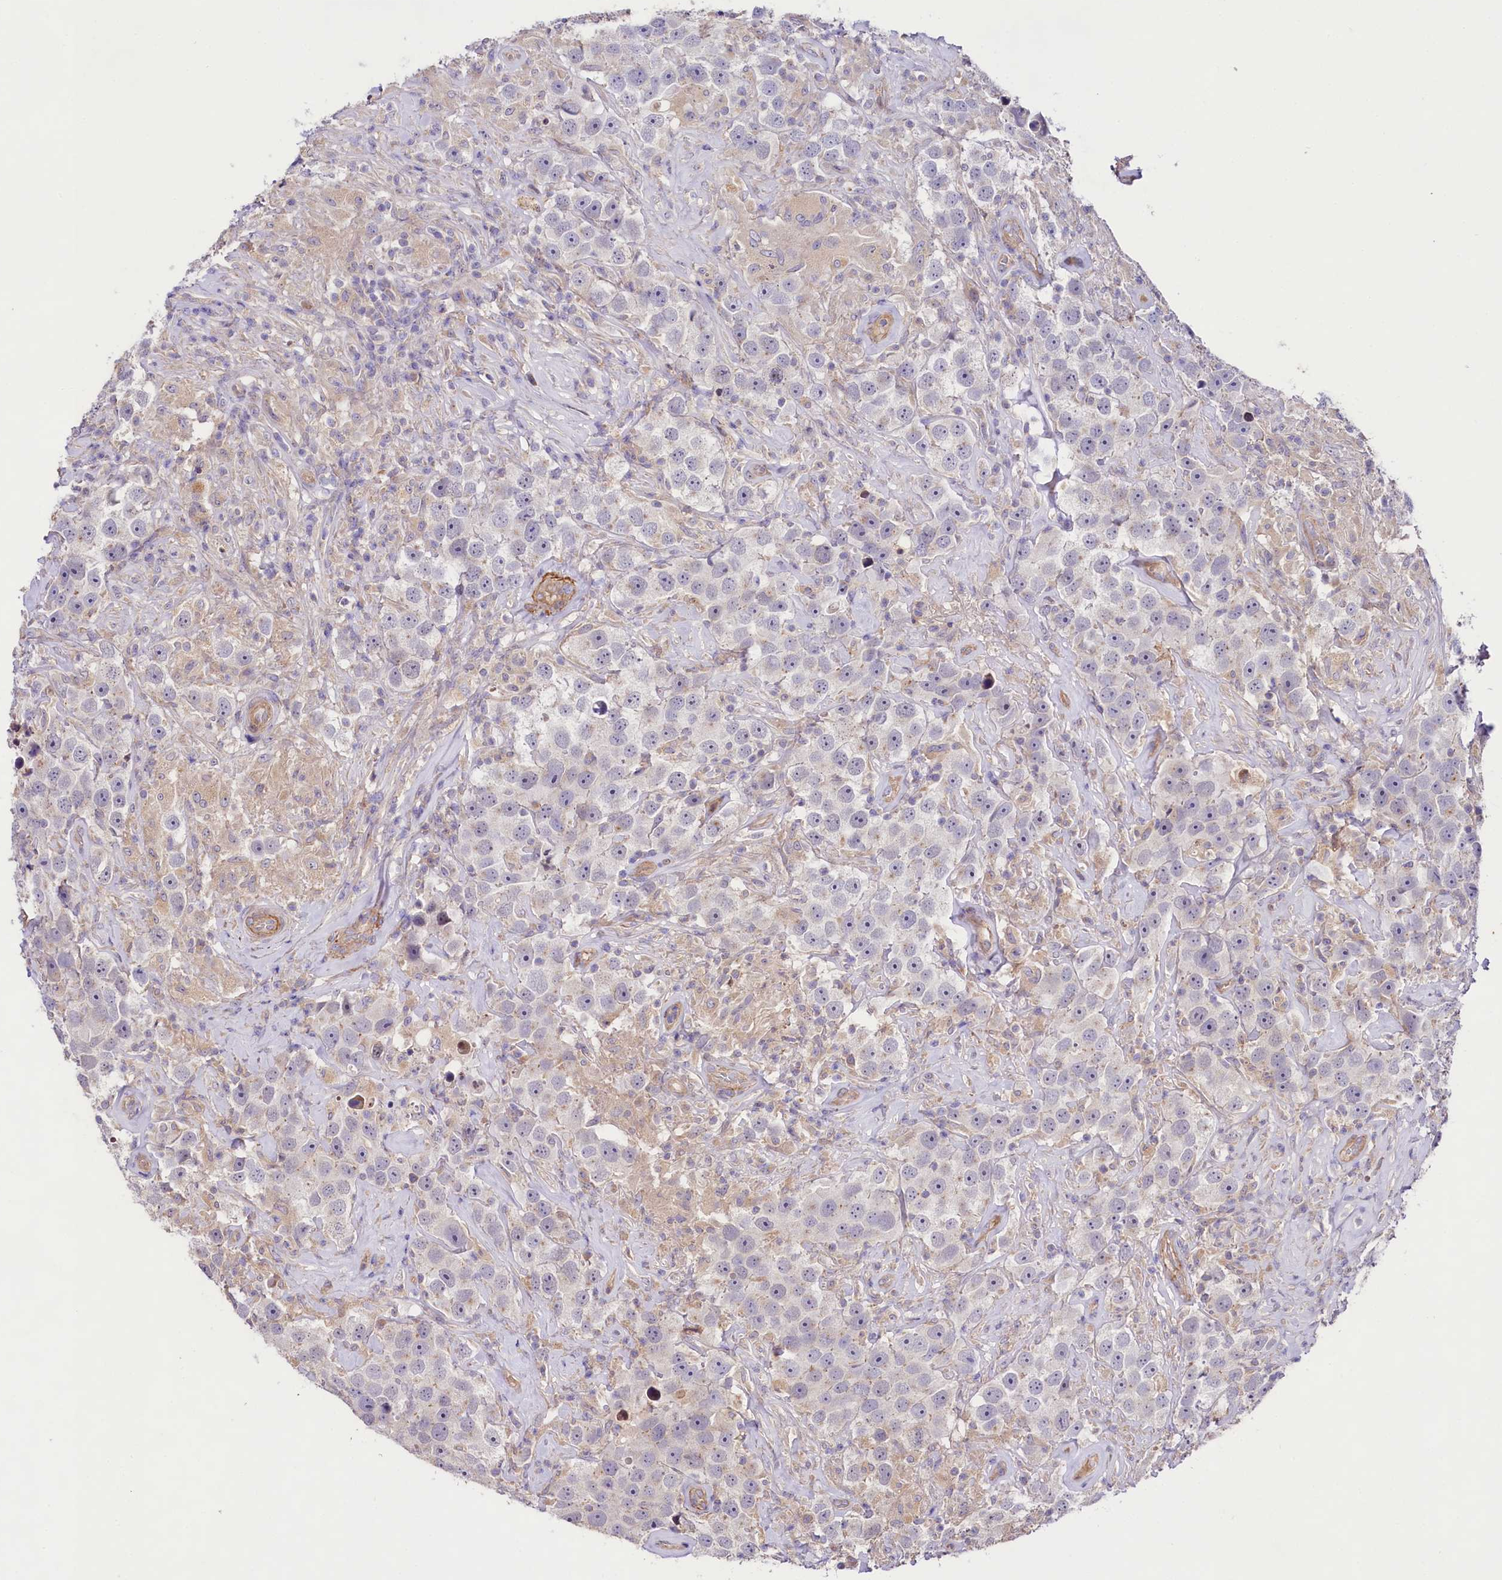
{"staining": {"intensity": "negative", "quantity": "none", "location": "none"}, "tissue": "testis cancer", "cell_type": "Tumor cells", "image_type": "cancer", "snomed": [{"axis": "morphology", "description": "Seminoma, NOS"}, {"axis": "topography", "description": "Testis"}], "caption": "A high-resolution micrograph shows immunohistochemistry (IHC) staining of seminoma (testis), which demonstrates no significant expression in tumor cells.", "gene": "VPS11", "patient": {"sex": "male", "age": 49}}